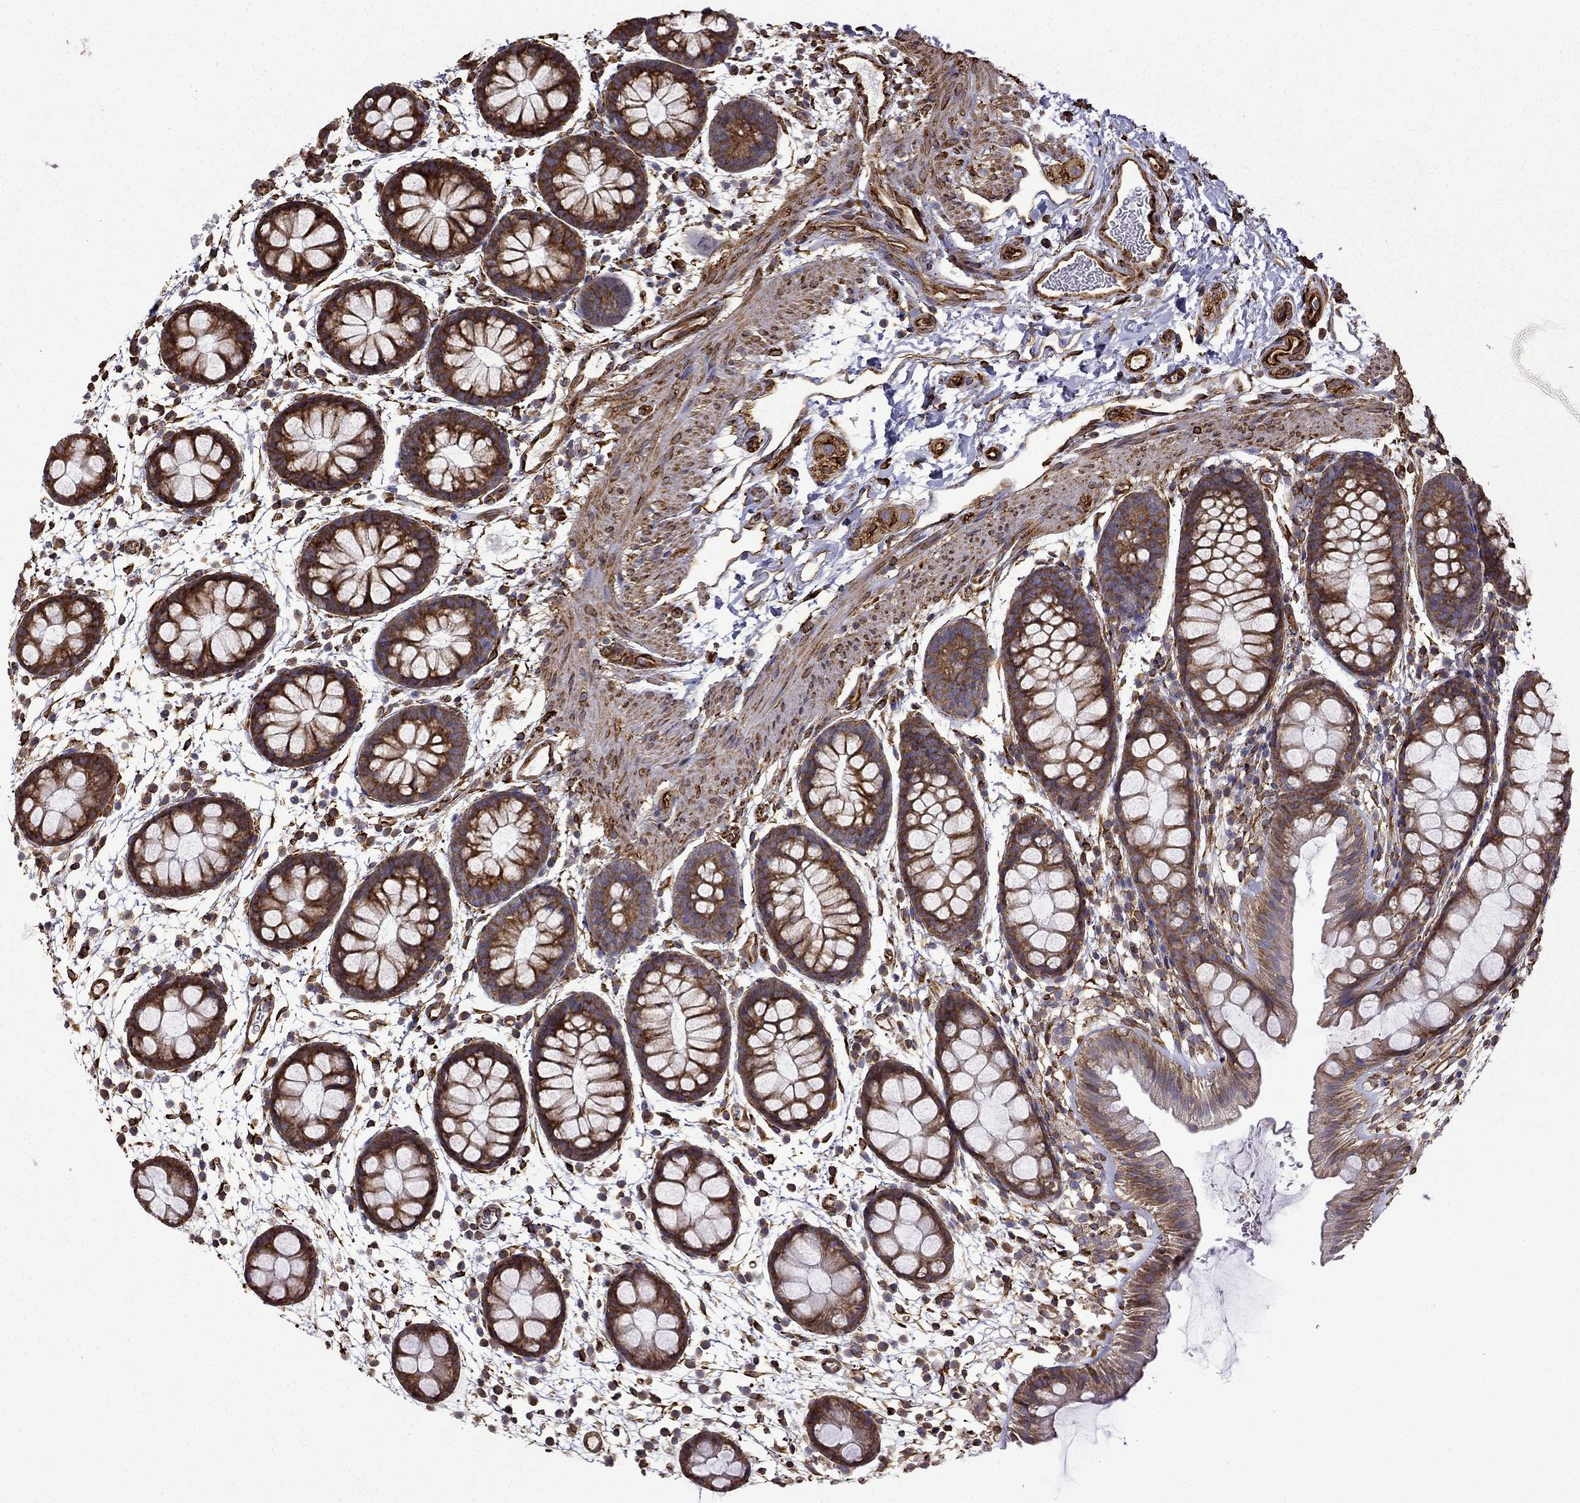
{"staining": {"intensity": "strong", "quantity": ">75%", "location": "cytoplasmic/membranous"}, "tissue": "rectum", "cell_type": "Glandular cells", "image_type": "normal", "snomed": [{"axis": "morphology", "description": "Normal tissue, NOS"}, {"axis": "topography", "description": "Rectum"}], "caption": "An image of rectum stained for a protein demonstrates strong cytoplasmic/membranous brown staining in glandular cells. The staining is performed using DAB (3,3'-diaminobenzidine) brown chromogen to label protein expression. The nuclei are counter-stained blue using hematoxylin.", "gene": "MAP4", "patient": {"sex": "male", "age": 57}}